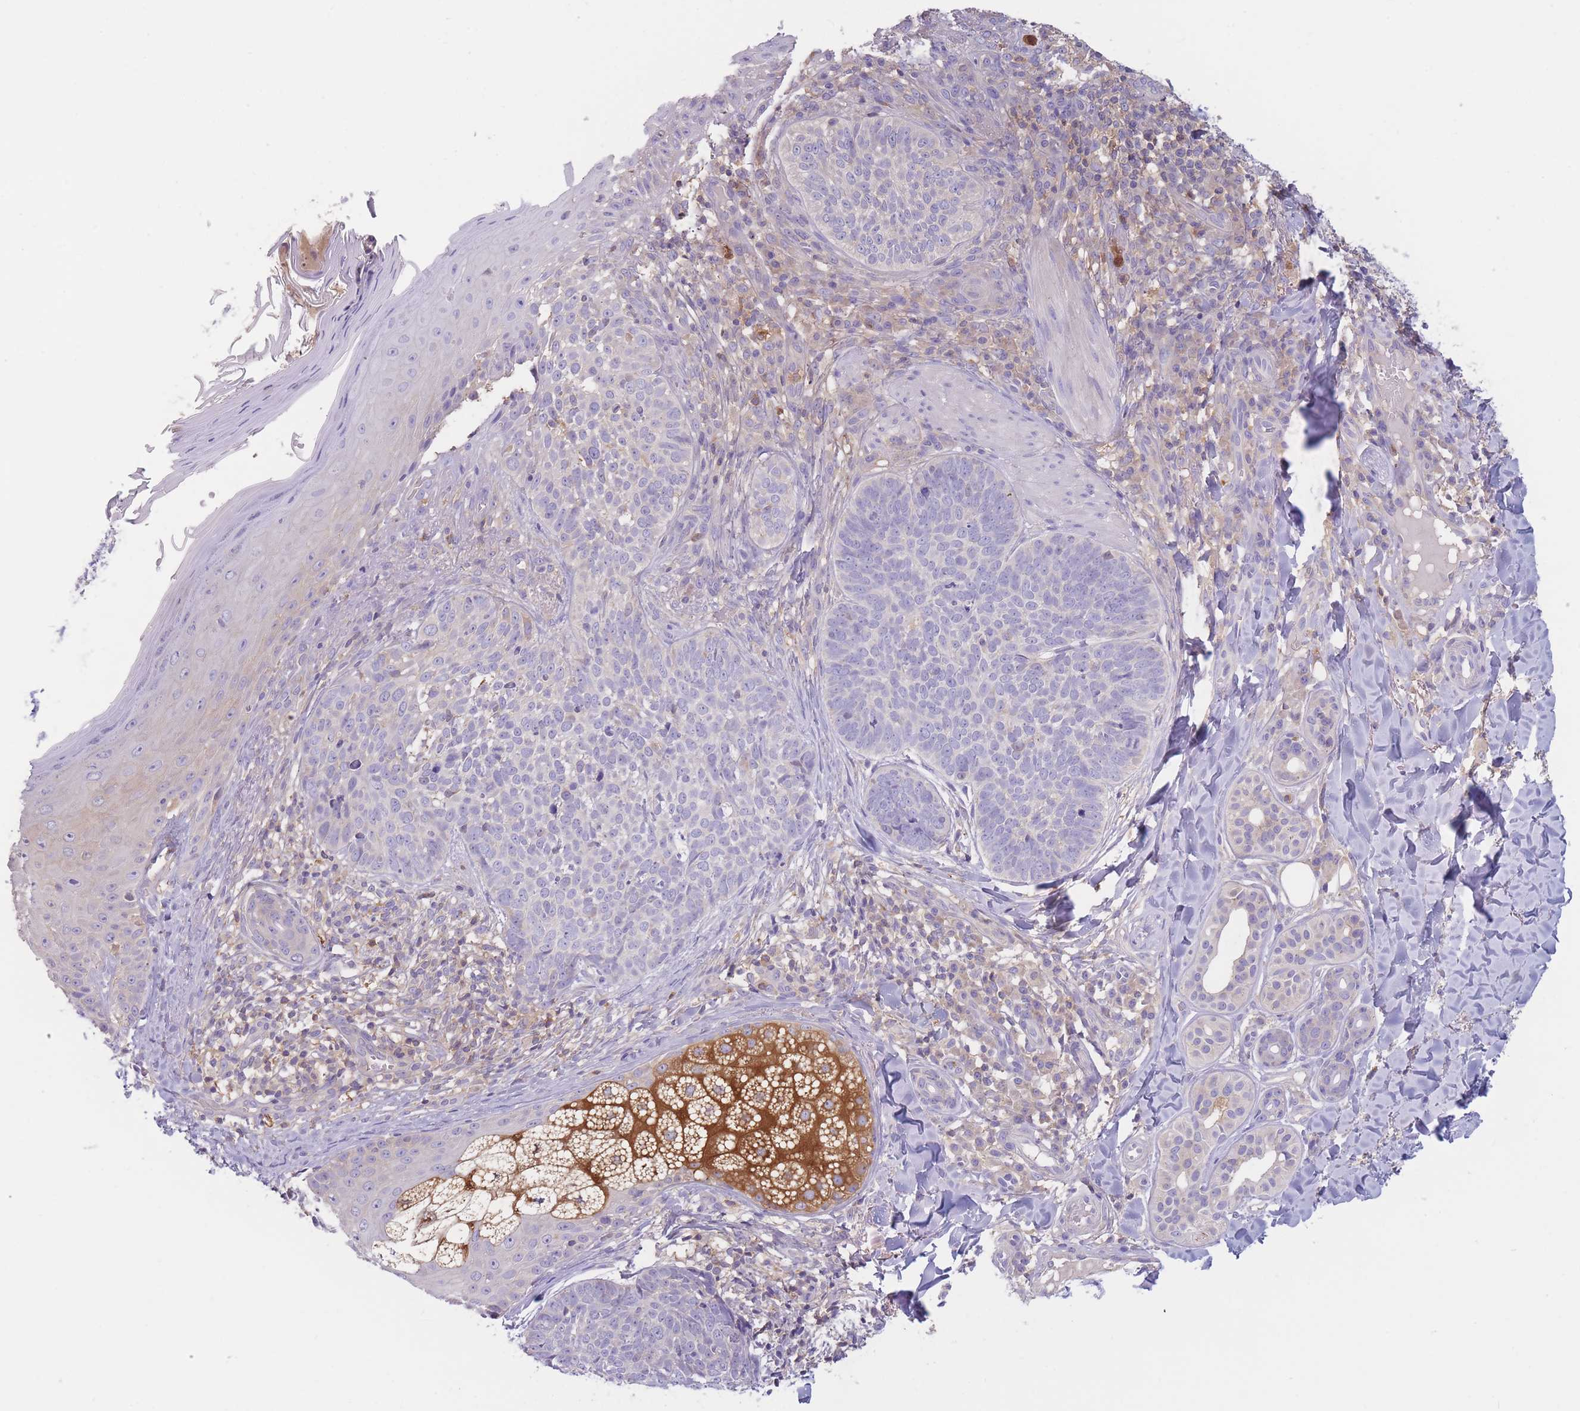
{"staining": {"intensity": "negative", "quantity": "none", "location": "none"}, "tissue": "skin cancer", "cell_type": "Tumor cells", "image_type": "cancer", "snomed": [{"axis": "morphology", "description": "Basal cell carcinoma"}, {"axis": "topography", "description": "Skin"}], "caption": "Tumor cells show no significant positivity in skin cancer (basal cell carcinoma). (DAB (3,3'-diaminobenzidine) immunohistochemistry (IHC), high magnification).", "gene": "ST3GAL4", "patient": {"sex": "female", "age": 61}}